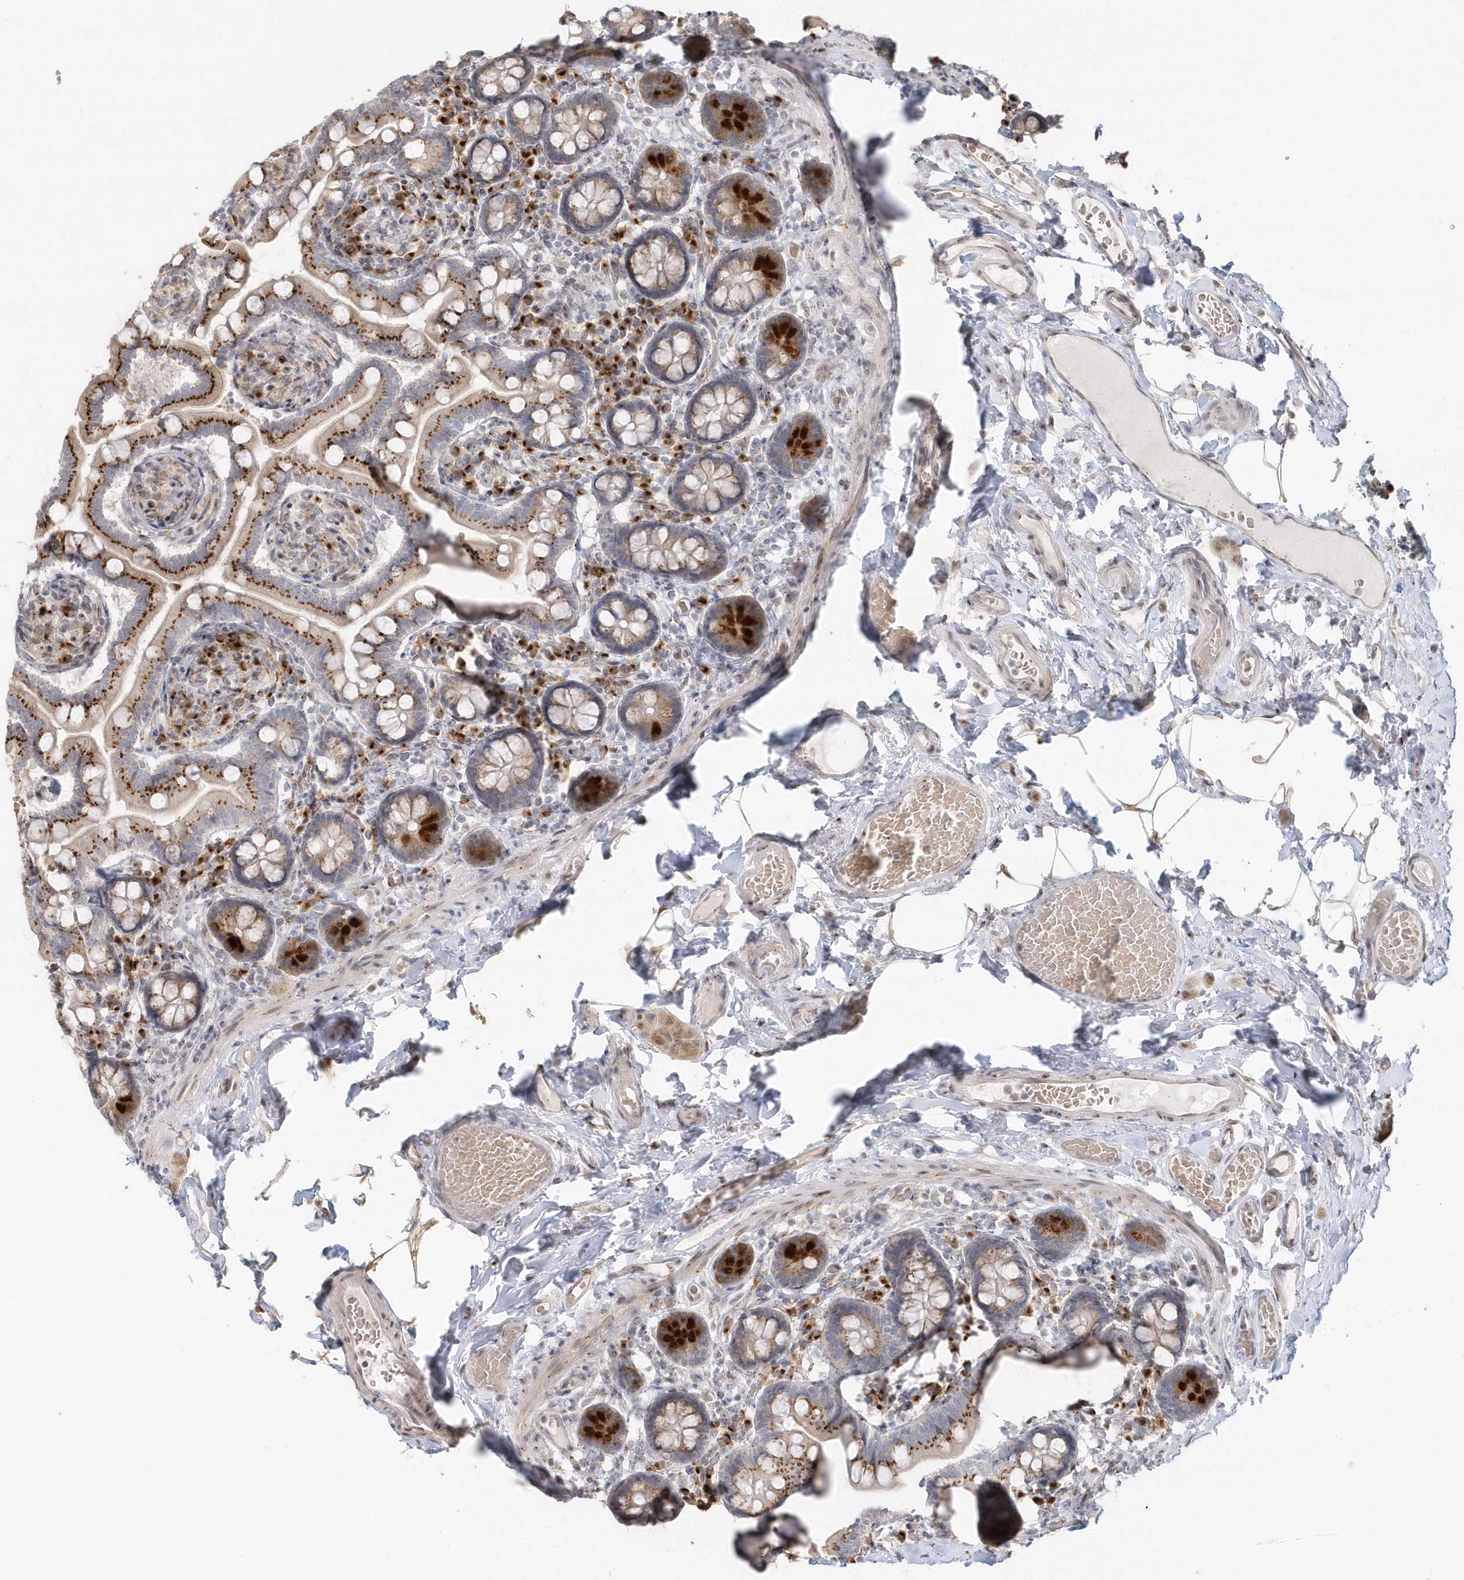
{"staining": {"intensity": "strong", "quantity": ">75%", "location": "cytoplasmic/membranous"}, "tissue": "small intestine", "cell_type": "Glandular cells", "image_type": "normal", "snomed": [{"axis": "morphology", "description": "Normal tissue, NOS"}, {"axis": "topography", "description": "Small intestine"}], "caption": "IHC (DAB) staining of unremarkable small intestine exhibits strong cytoplasmic/membranous protein staining in about >75% of glandular cells.", "gene": "DHFR", "patient": {"sex": "female", "age": 64}}